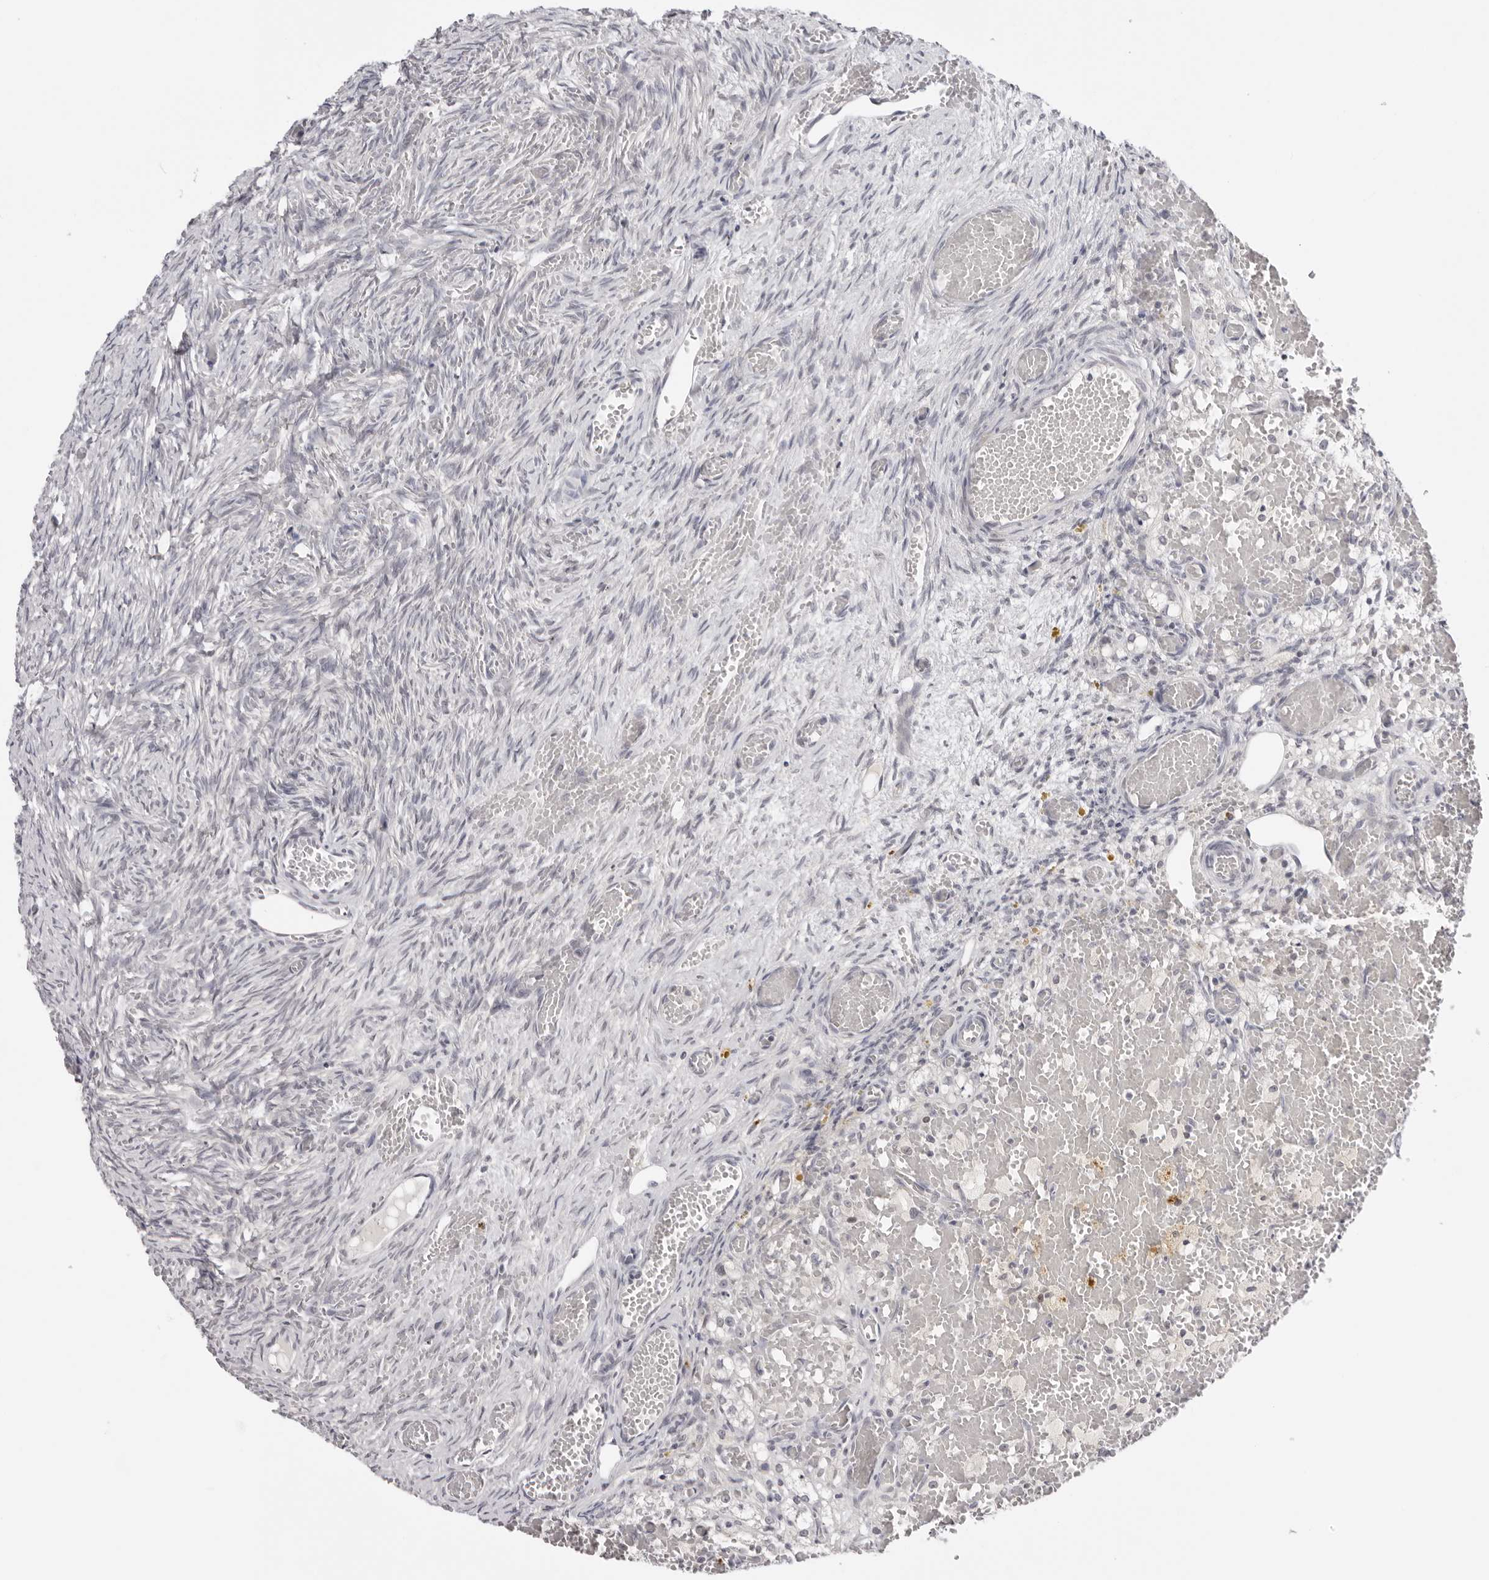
{"staining": {"intensity": "negative", "quantity": "none", "location": "none"}, "tissue": "ovary", "cell_type": "Ovarian stroma cells", "image_type": "normal", "snomed": [{"axis": "morphology", "description": "Adenocarcinoma, NOS"}, {"axis": "topography", "description": "Endometrium"}], "caption": "Immunohistochemical staining of unremarkable human ovary displays no significant staining in ovarian stroma cells. The staining is performed using DAB brown chromogen with nuclei counter-stained in using hematoxylin.", "gene": "PRUNE1", "patient": {"sex": "female", "age": 32}}